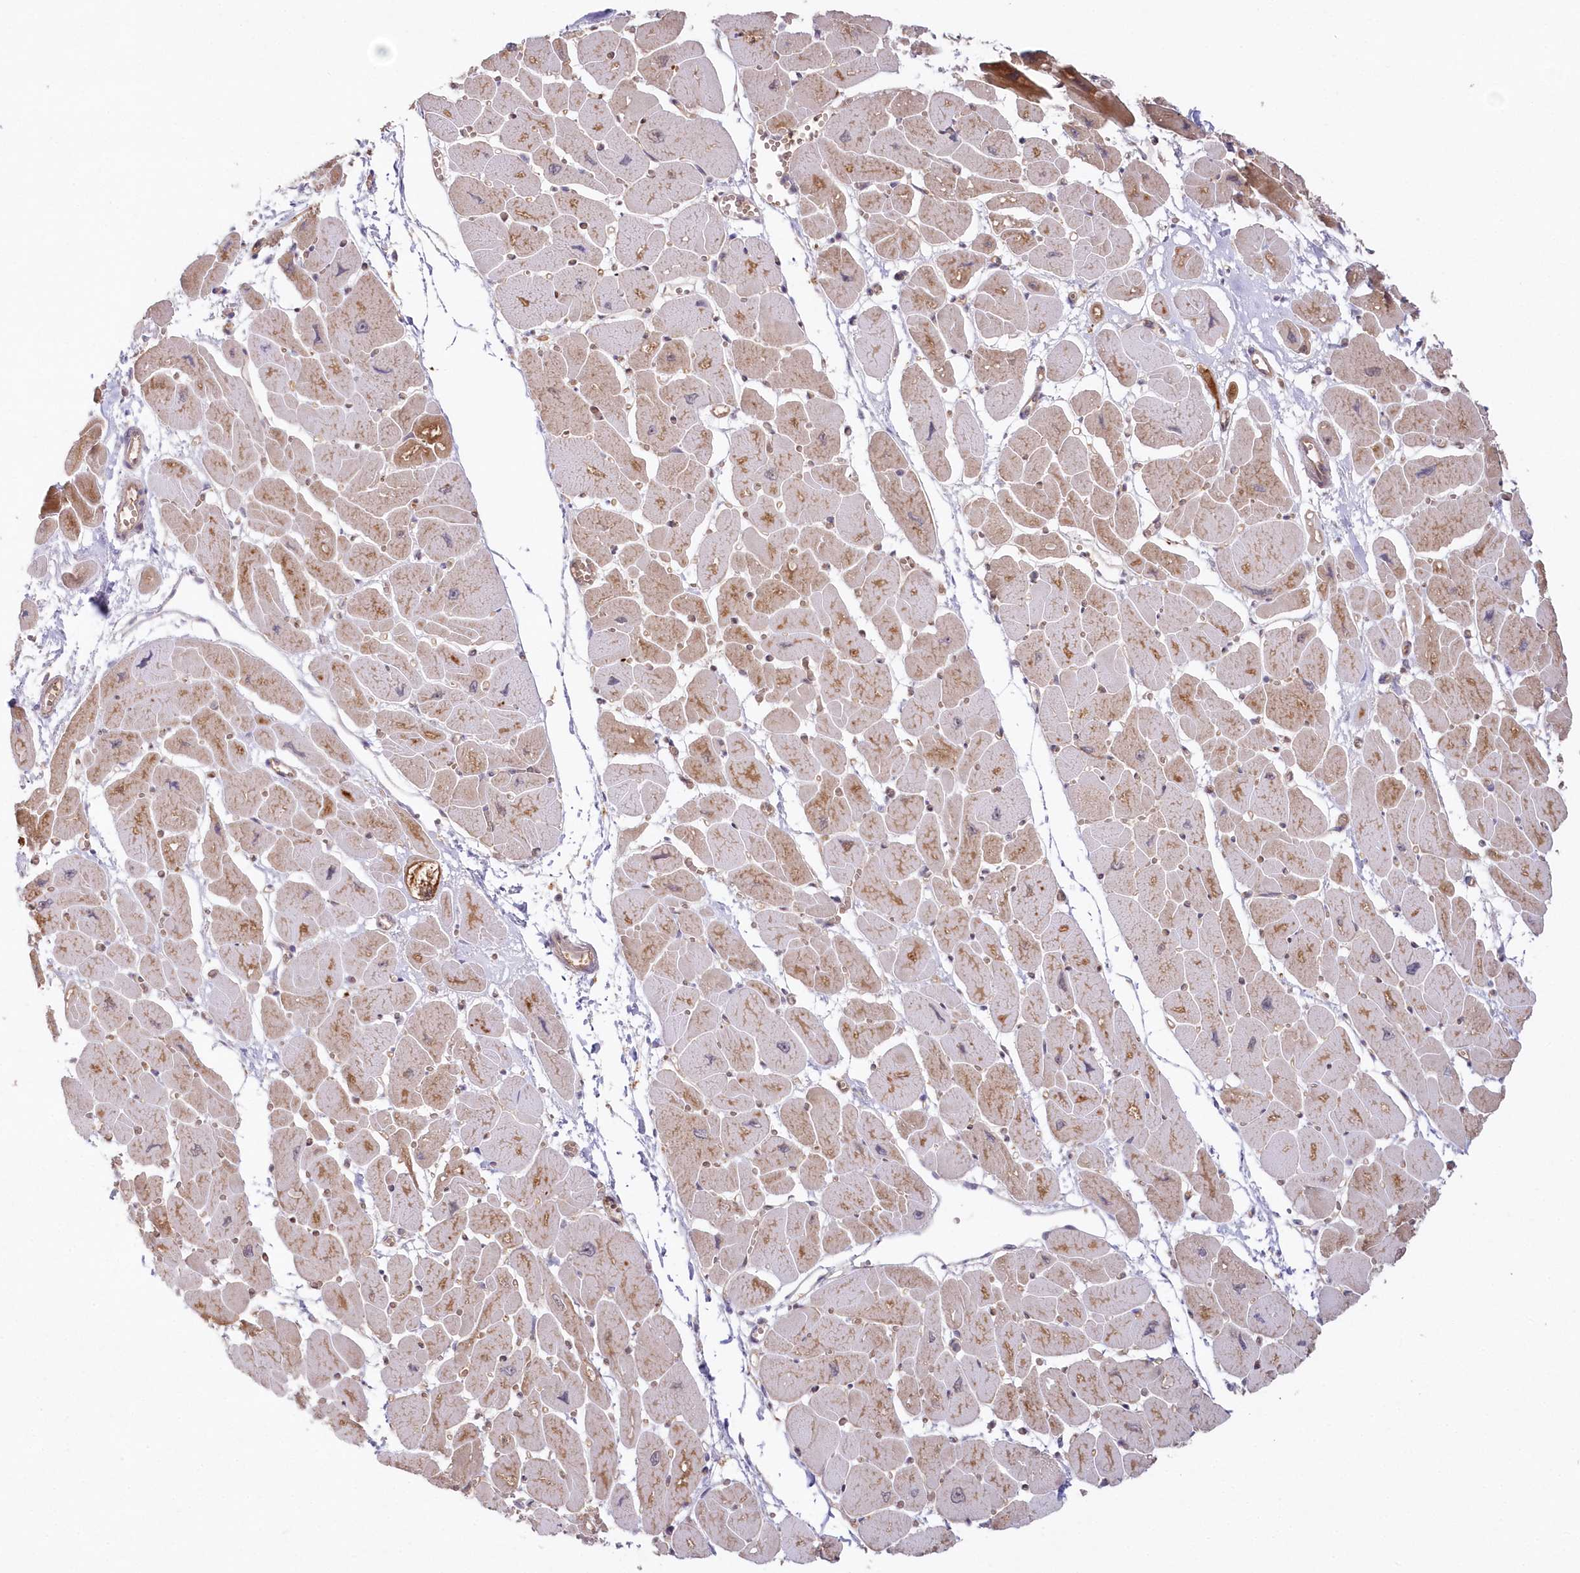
{"staining": {"intensity": "strong", "quantity": "25%-75%", "location": "cytoplasmic/membranous"}, "tissue": "heart muscle", "cell_type": "Cardiomyocytes", "image_type": "normal", "snomed": [{"axis": "morphology", "description": "Normal tissue, NOS"}, {"axis": "topography", "description": "Heart"}], "caption": "The immunohistochemical stain shows strong cytoplasmic/membranous expression in cardiomyocytes of unremarkable heart muscle.", "gene": "GBE1", "patient": {"sex": "female", "age": 54}}